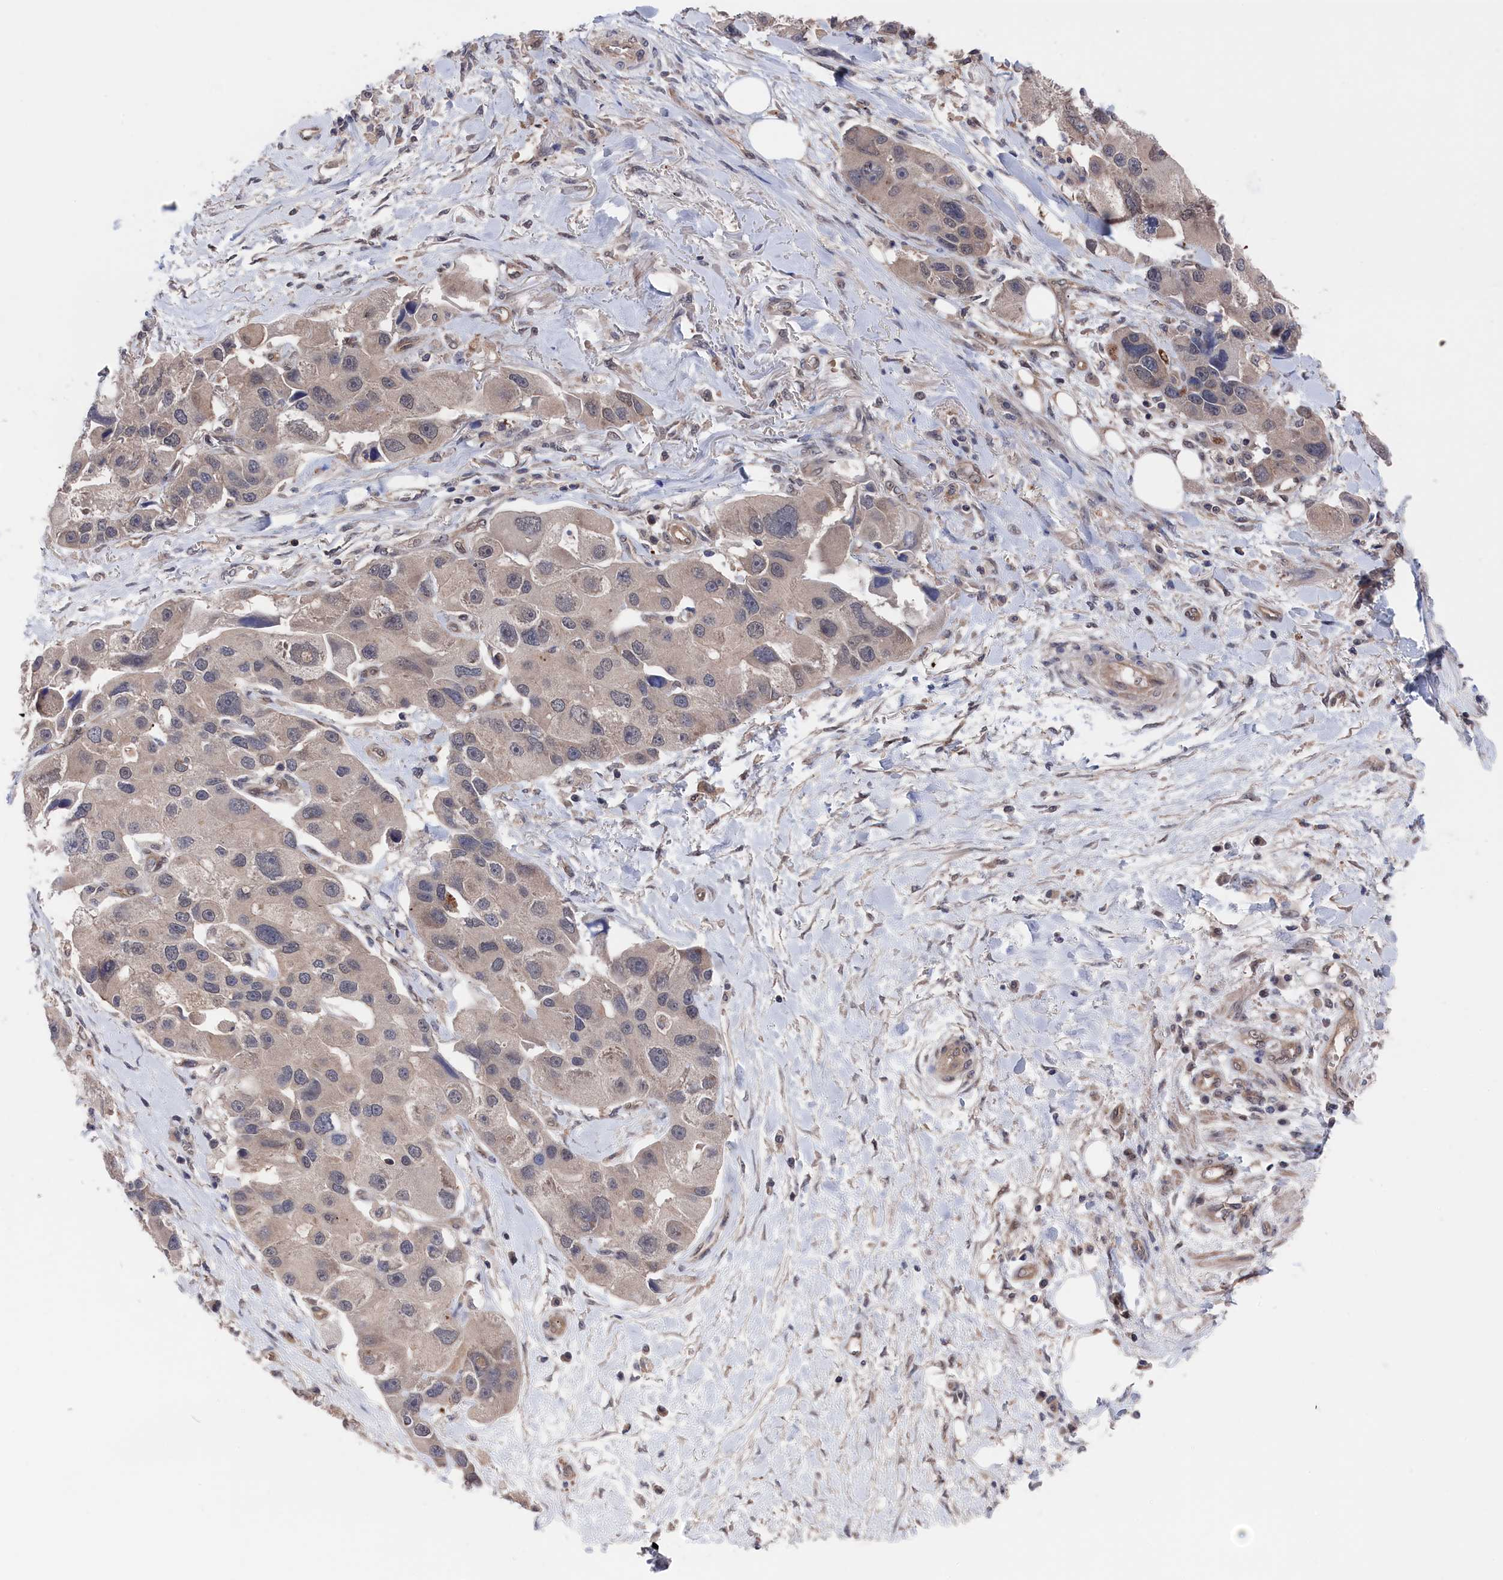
{"staining": {"intensity": "weak", "quantity": "<25%", "location": "cytoplasmic/membranous"}, "tissue": "lung cancer", "cell_type": "Tumor cells", "image_type": "cancer", "snomed": [{"axis": "morphology", "description": "Adenocarcinoma, NOS"}, {"axis": "topography", "description": "Lung"}], "caption": "IHC of human lung adenocarcinoma demonstrates no staining in tumor cells.", "gene": "NUTF2", "patient": {"sex": "female", "age": 54}}